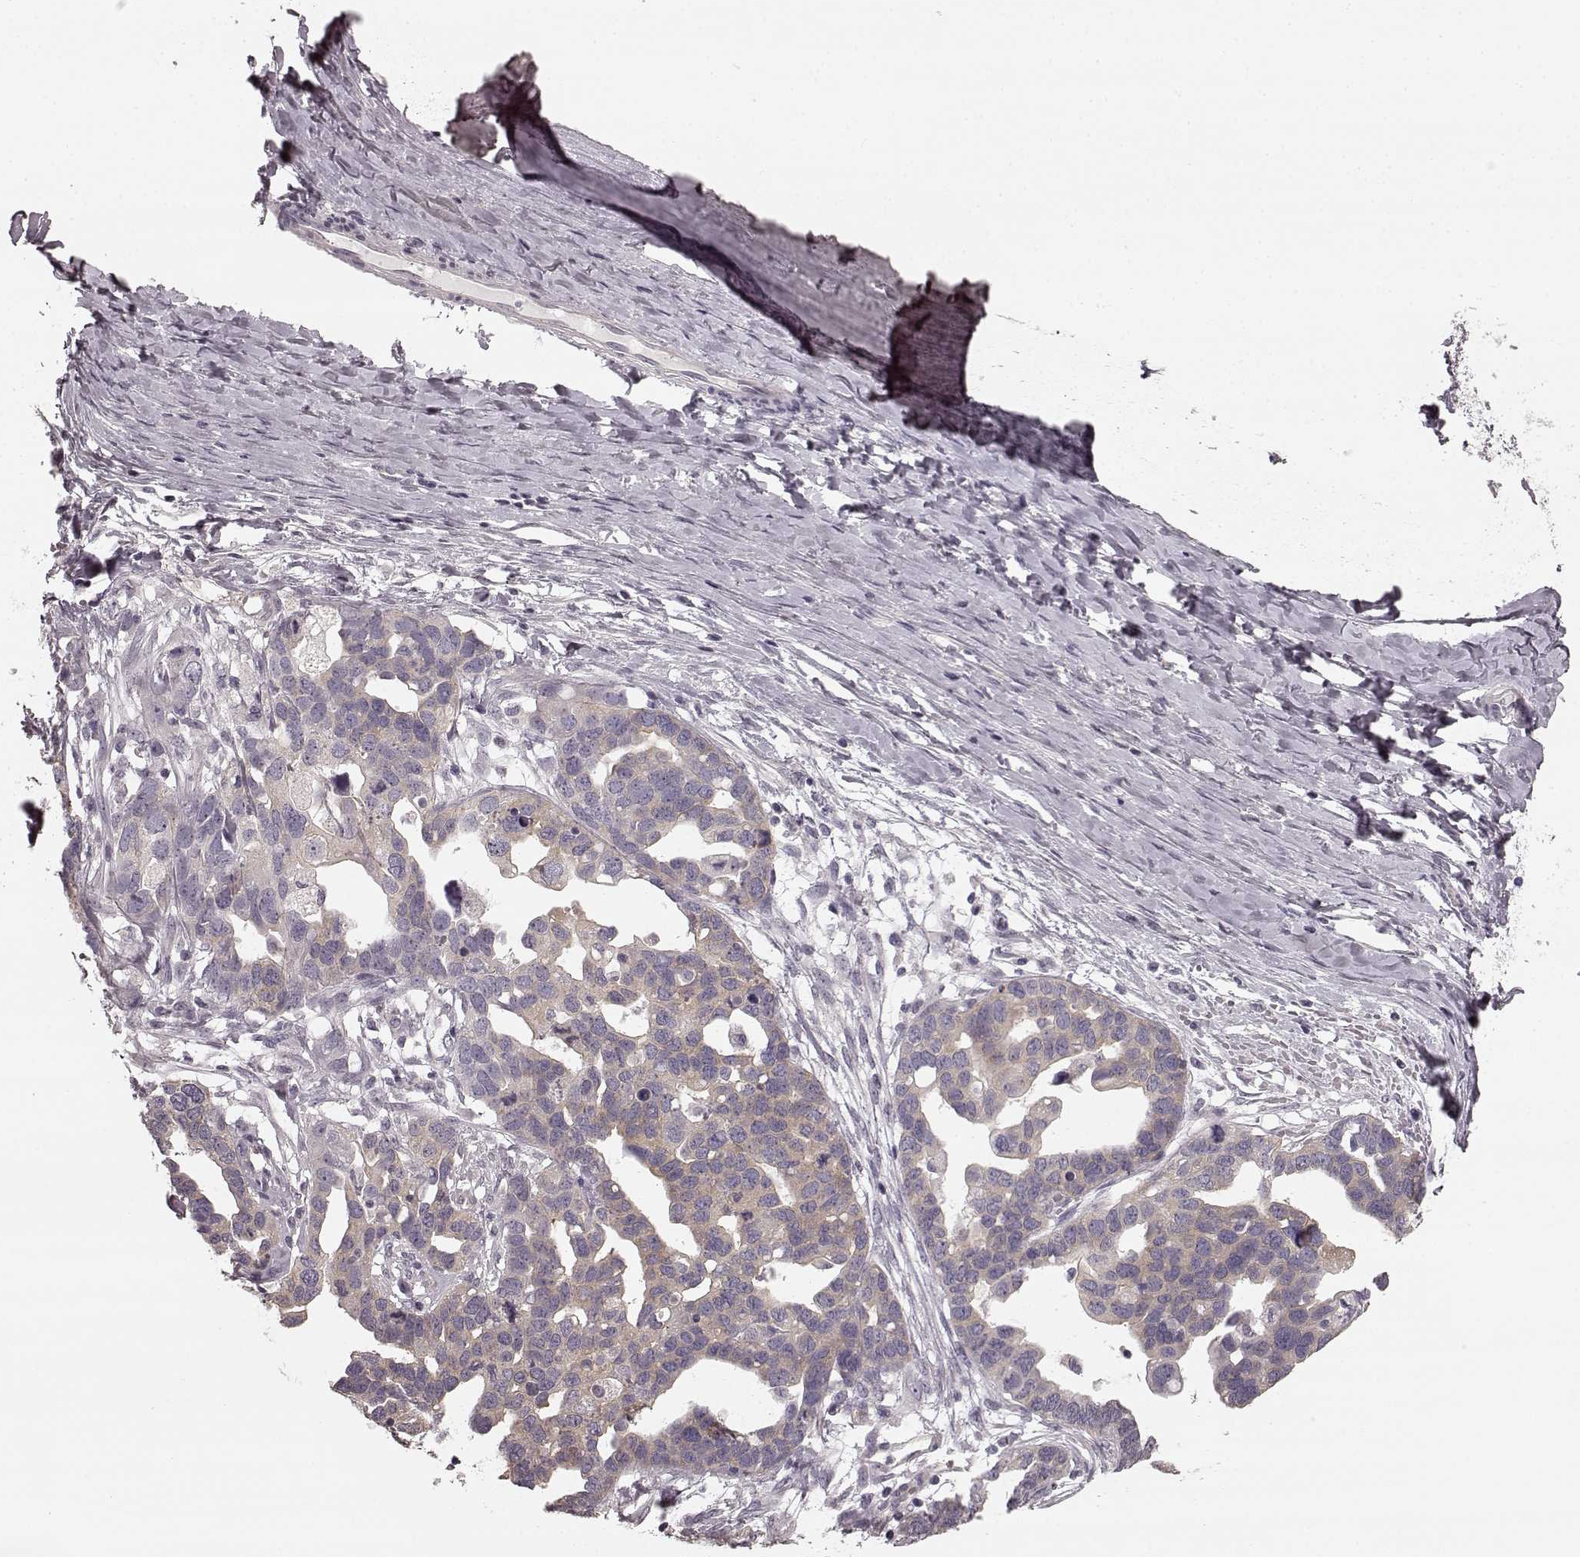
{"staining": {"intensity": "weak", "quantity": "25%-75%", "location": "cytoplasmic/membranous"}, "tissue": "ovarian cancer", "cell_type": "Tumor cells", "image_type": "cancer", "snomed": [{"axis": "morphology", "description": "Cystadenocarcinoma, serous, NOS"}, {"axis": "topography", "description": "Ovary"}], "caption": "Immunohistochemical staining of serous cystadenocarcinoma (ovarian) shows weak cytoplasmic/membranous protein expression in approximately 25%-75% of tumor cells.", "gene": "PRKCE", "patient": {"sex": "female", "age": 54}}